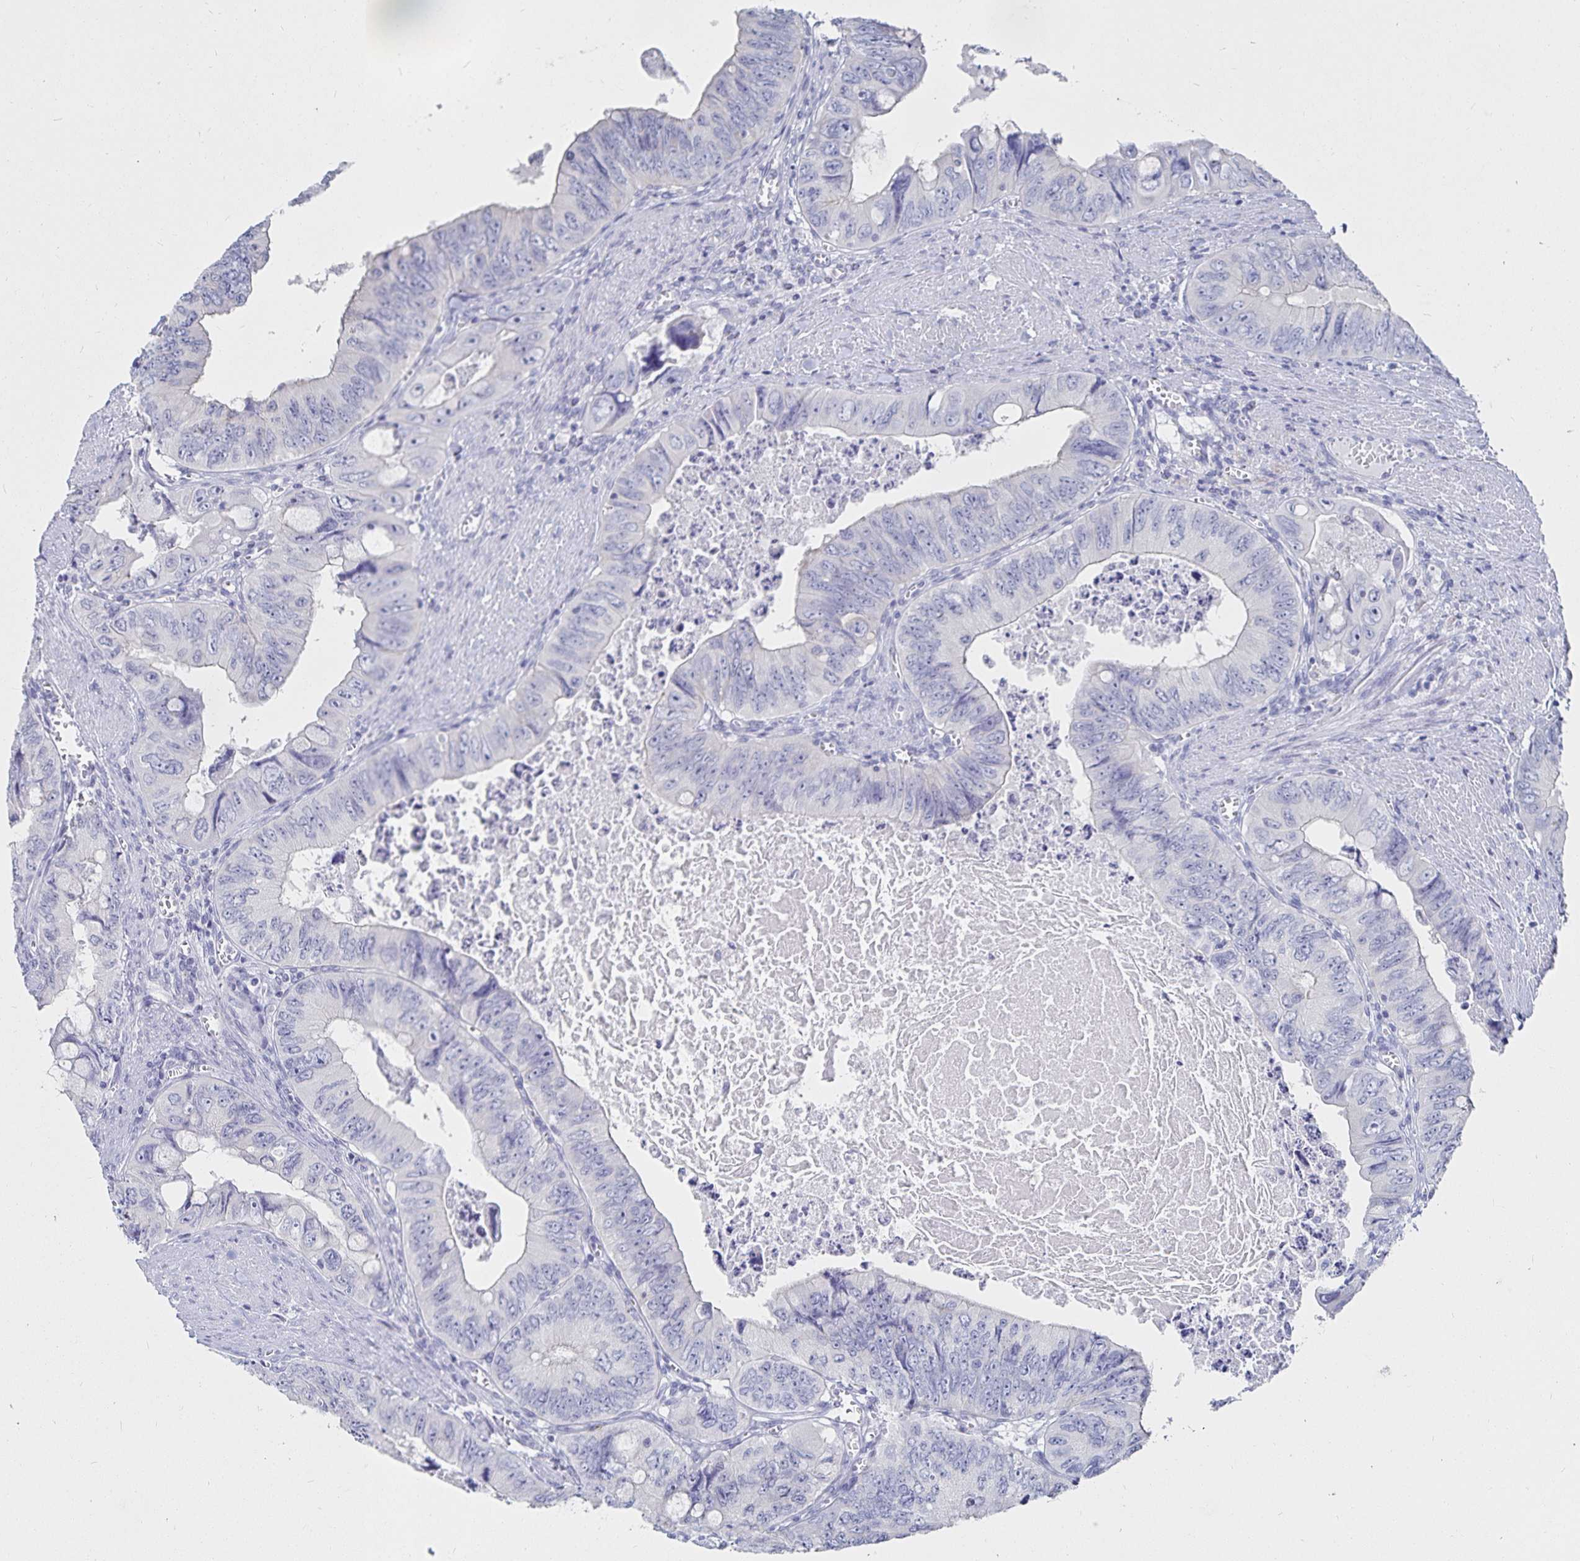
{"staining": {"intensity": "negative", "quantity": "none", "location": "none"}, "tissue": "colorectal cancer", "cell_type": "Tumor cells", "image_type": "cancer", "snomed": [{"axis": "morphology", "description": "Adenocarcinoma, NOS"}, {"axis": "topography", "description": "Colon"}], "caption": "IHC image of neoplastic tissue: human colorectal adenocarcinoma stained with DAB (3,3'-diaminobenzidine) shows no significant protein staining in tumor cells. Brightfield microscopy of immunohistochemistry stained with DAB (brown) and hematoxylin (blue), captured at high magnification.", "gene": "TNIP1", "patient": {"sex": "female", "age": 84}}